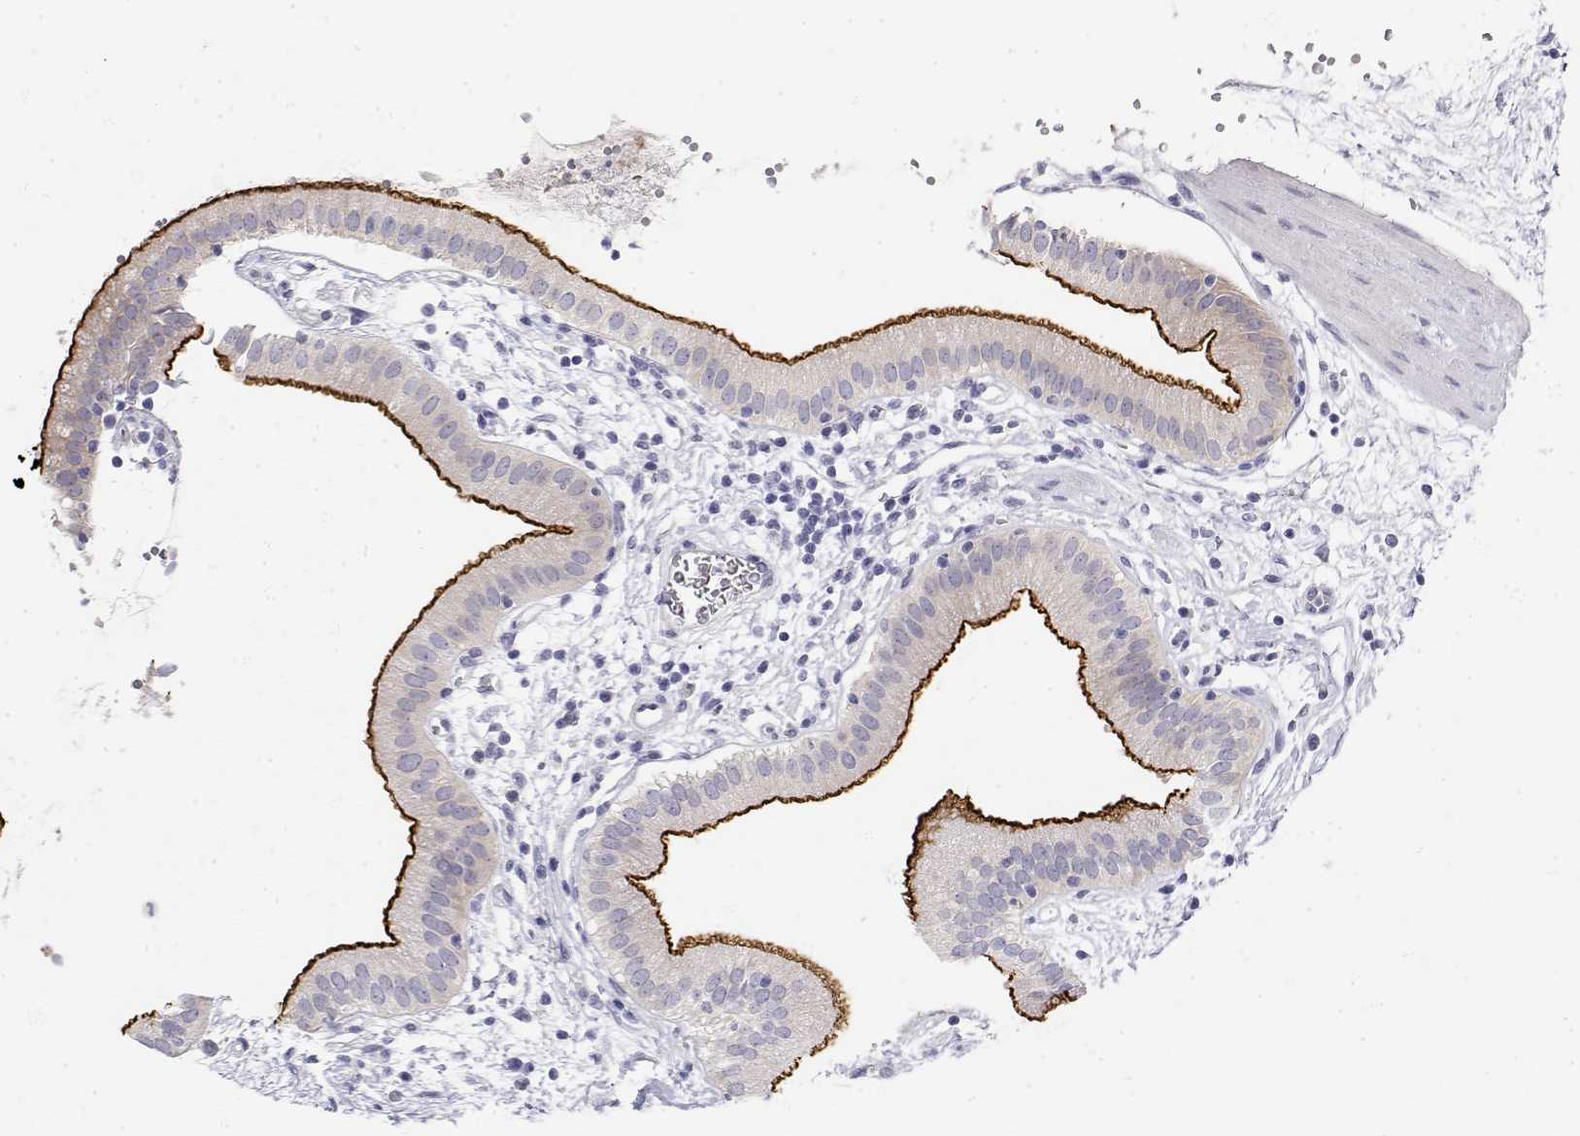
{"staining": {"intensity": "strong", "quantity": "25%-75%", "location": "cytoplasmic/membranous"}, "tissue": "gallbladder", "cell_type": "Glandular cells", "image_type": "normal", "snomed": [{"axis": "morphology", "description": "Normal tissue, NOS"}, {"axis": "topography", "description": "Gallbladder"}], "caption": "Brown immunohistochemical staining in unremarkable human gallbladder reveals strong cytoplasmic/membranous expression in approximately 25%-75% of glandular cells.", "gene": "MISP", "patient": {"sex": "female", "age": 65}}